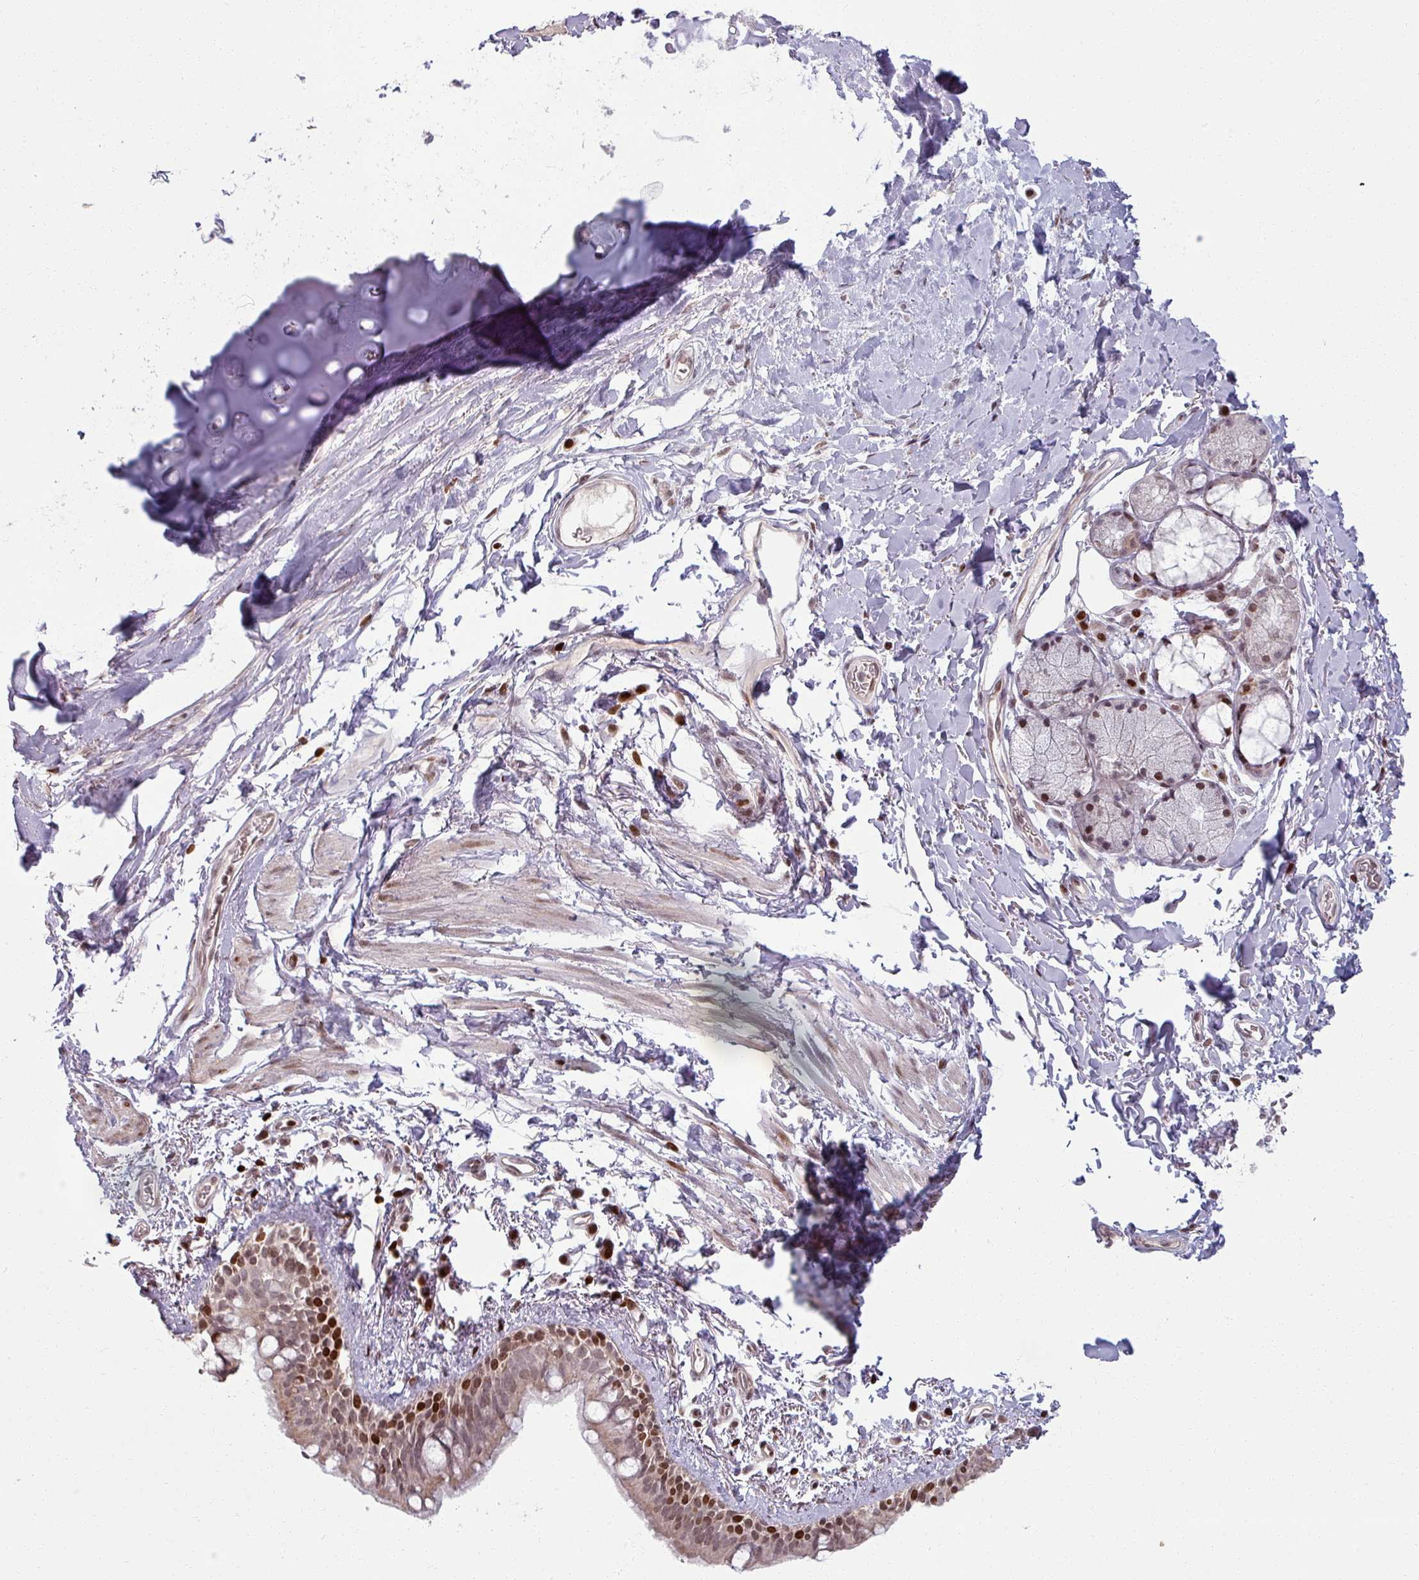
{"staining": {"intensity": "moderate", "quantity": "25%-75%", "location": "nuclear"}, "tissue": "bronchus", "cell_type": "Respiratory epithelial cells", "image_type": "normal", "snomed": [{"axis": "morphology", "description": "Normal tissue, NOS"}, {"axis": "morphology", "description": "Squamous cell carcinoma, NOS"}, {"axis": "topography", "description": "Bronchus"}, {"axis": "topography", "description": "Lung"}], "caption": "Protein expression analysis of benign bronchus reveals moderate nuclear staining in approximately 25%-75% of respiratory epithelial cells. (DAB IHC, brown staining for protein, blue staining for nuclei).", "gene": "NCOR1", "patient": {"sex": "female", "age": 70}}